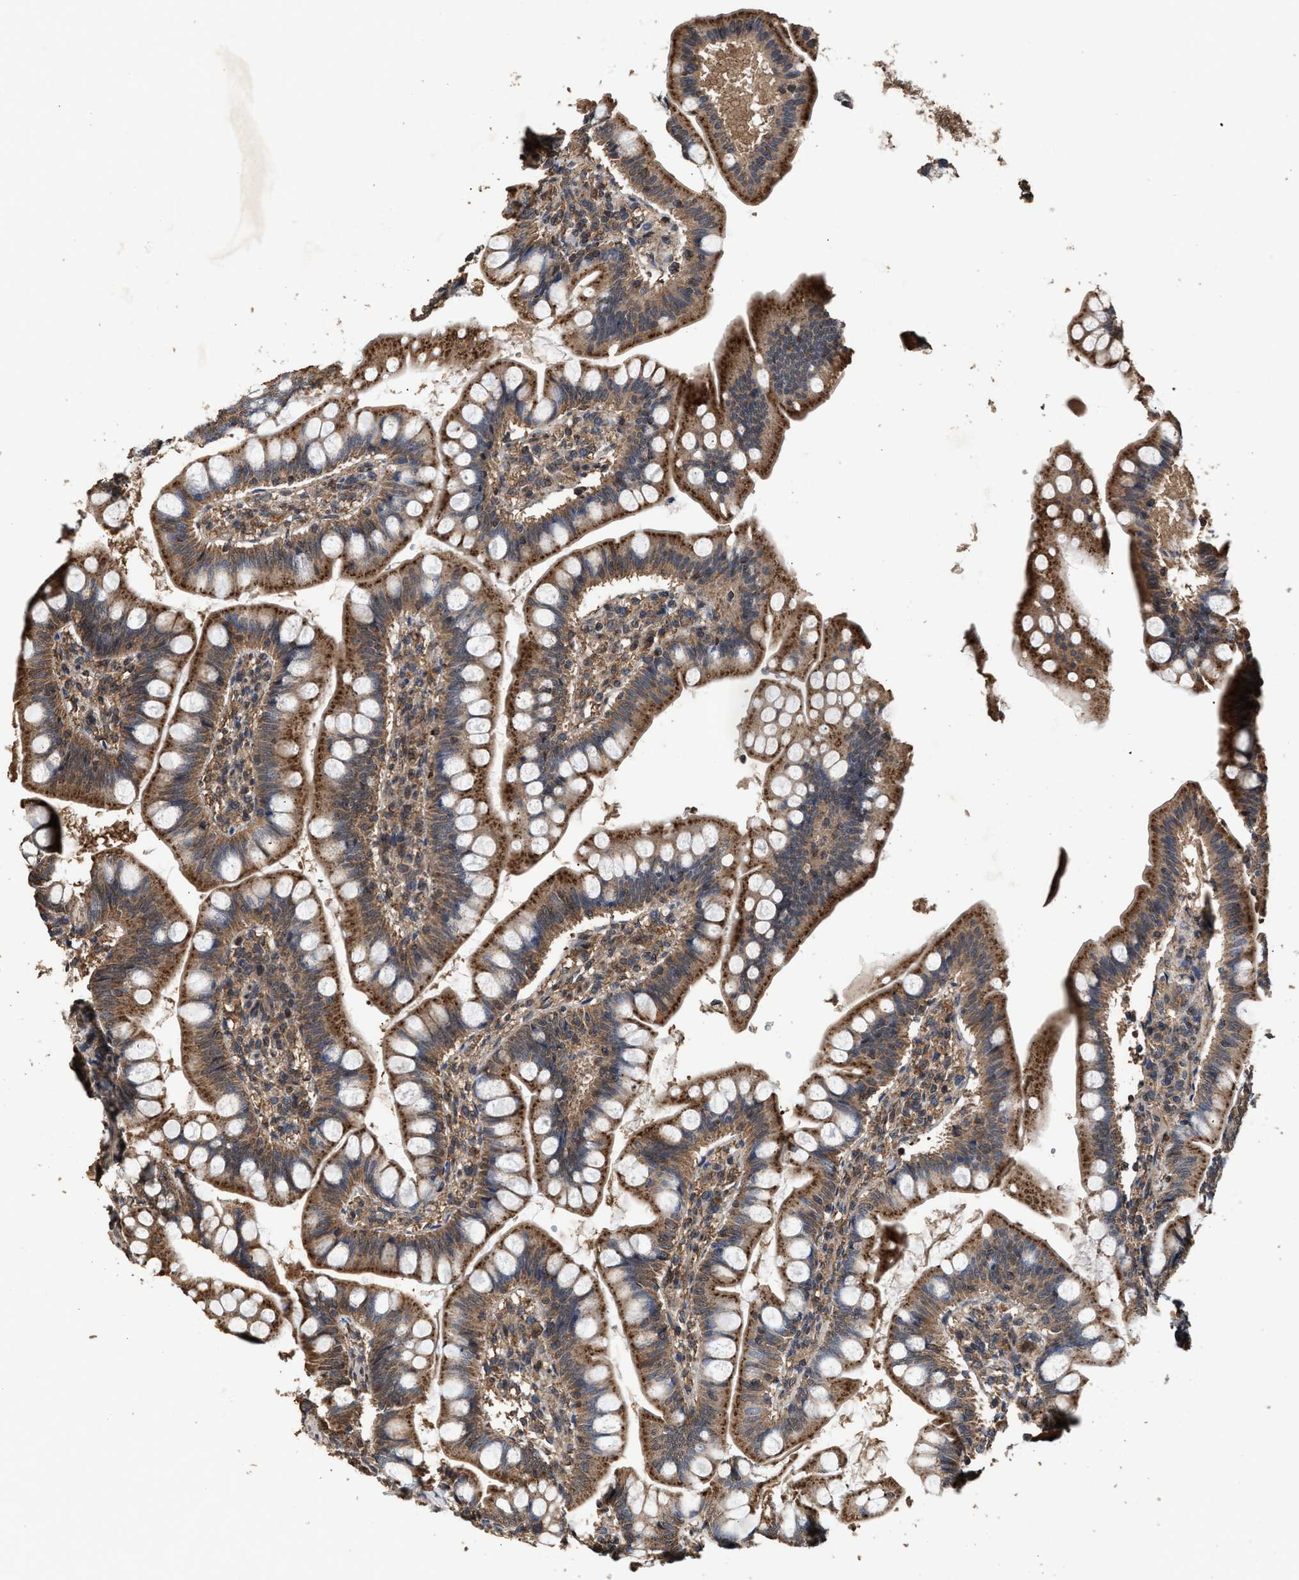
{"staining": {"intensity": "moderate", "quantity": ">75%", "location": "cytoplasmic/membranous"}, "tissue": "small intestine", "cell_type": "Glandular cells", "image_type": "normal", "snomed": [{"axis": "morphology", "description": "Normal tissue, NOS"}, {"axis": "topography", "description": "Small intestine"}], "caption": "An immunohistochemistry photomicrograph of normal tissue is shown. Protein staining in brown labels moderate cytoplasmic/membranous positivity in small intestine within glandular cells.", "gene": "ZNHIT6", "patient": {"sex": "male", "age": 7}}